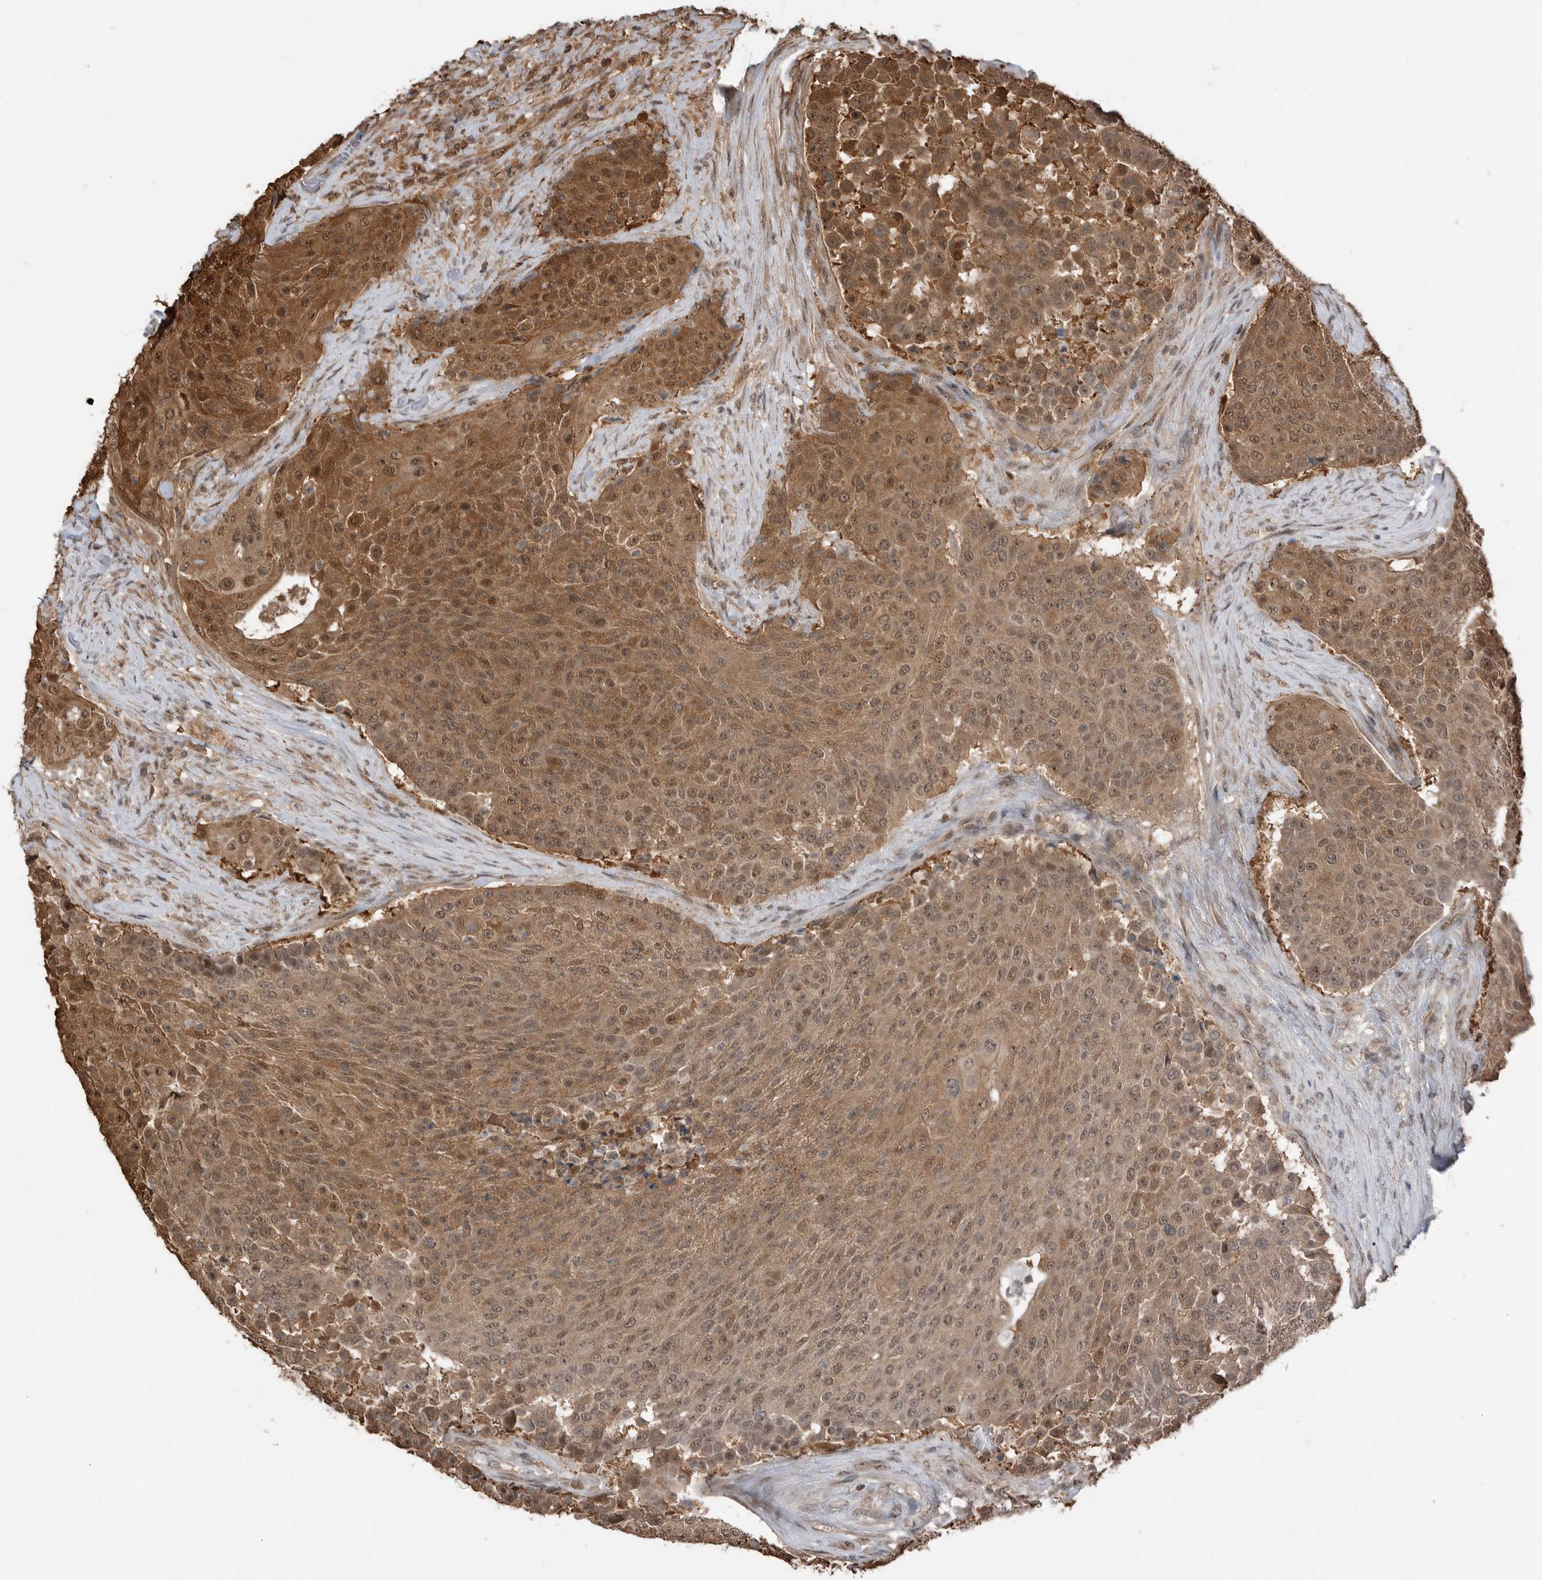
{"staining": {"intensity": "moderate", "quantity": ">75%", "location": "cytoplasmic/membranous,nuclear"}, "tissue": "urothelial cancer", "cell_type": "Tumor cells", "image_type": "cancer", "snomed": [{"axis": "morphology", "description": "Urothelial carcinoma, High grade"}, {"axis": "topography", "description": "Urinary bladder"}], "caption": "Protein staining of urothelial cancer tissue exhibits moderate cytoplasmic/membranous and nuclear staining in approximately >75% of tumor cells.", "gene": "PEAK1", "patient": {"sex": "female", "age": 63}}